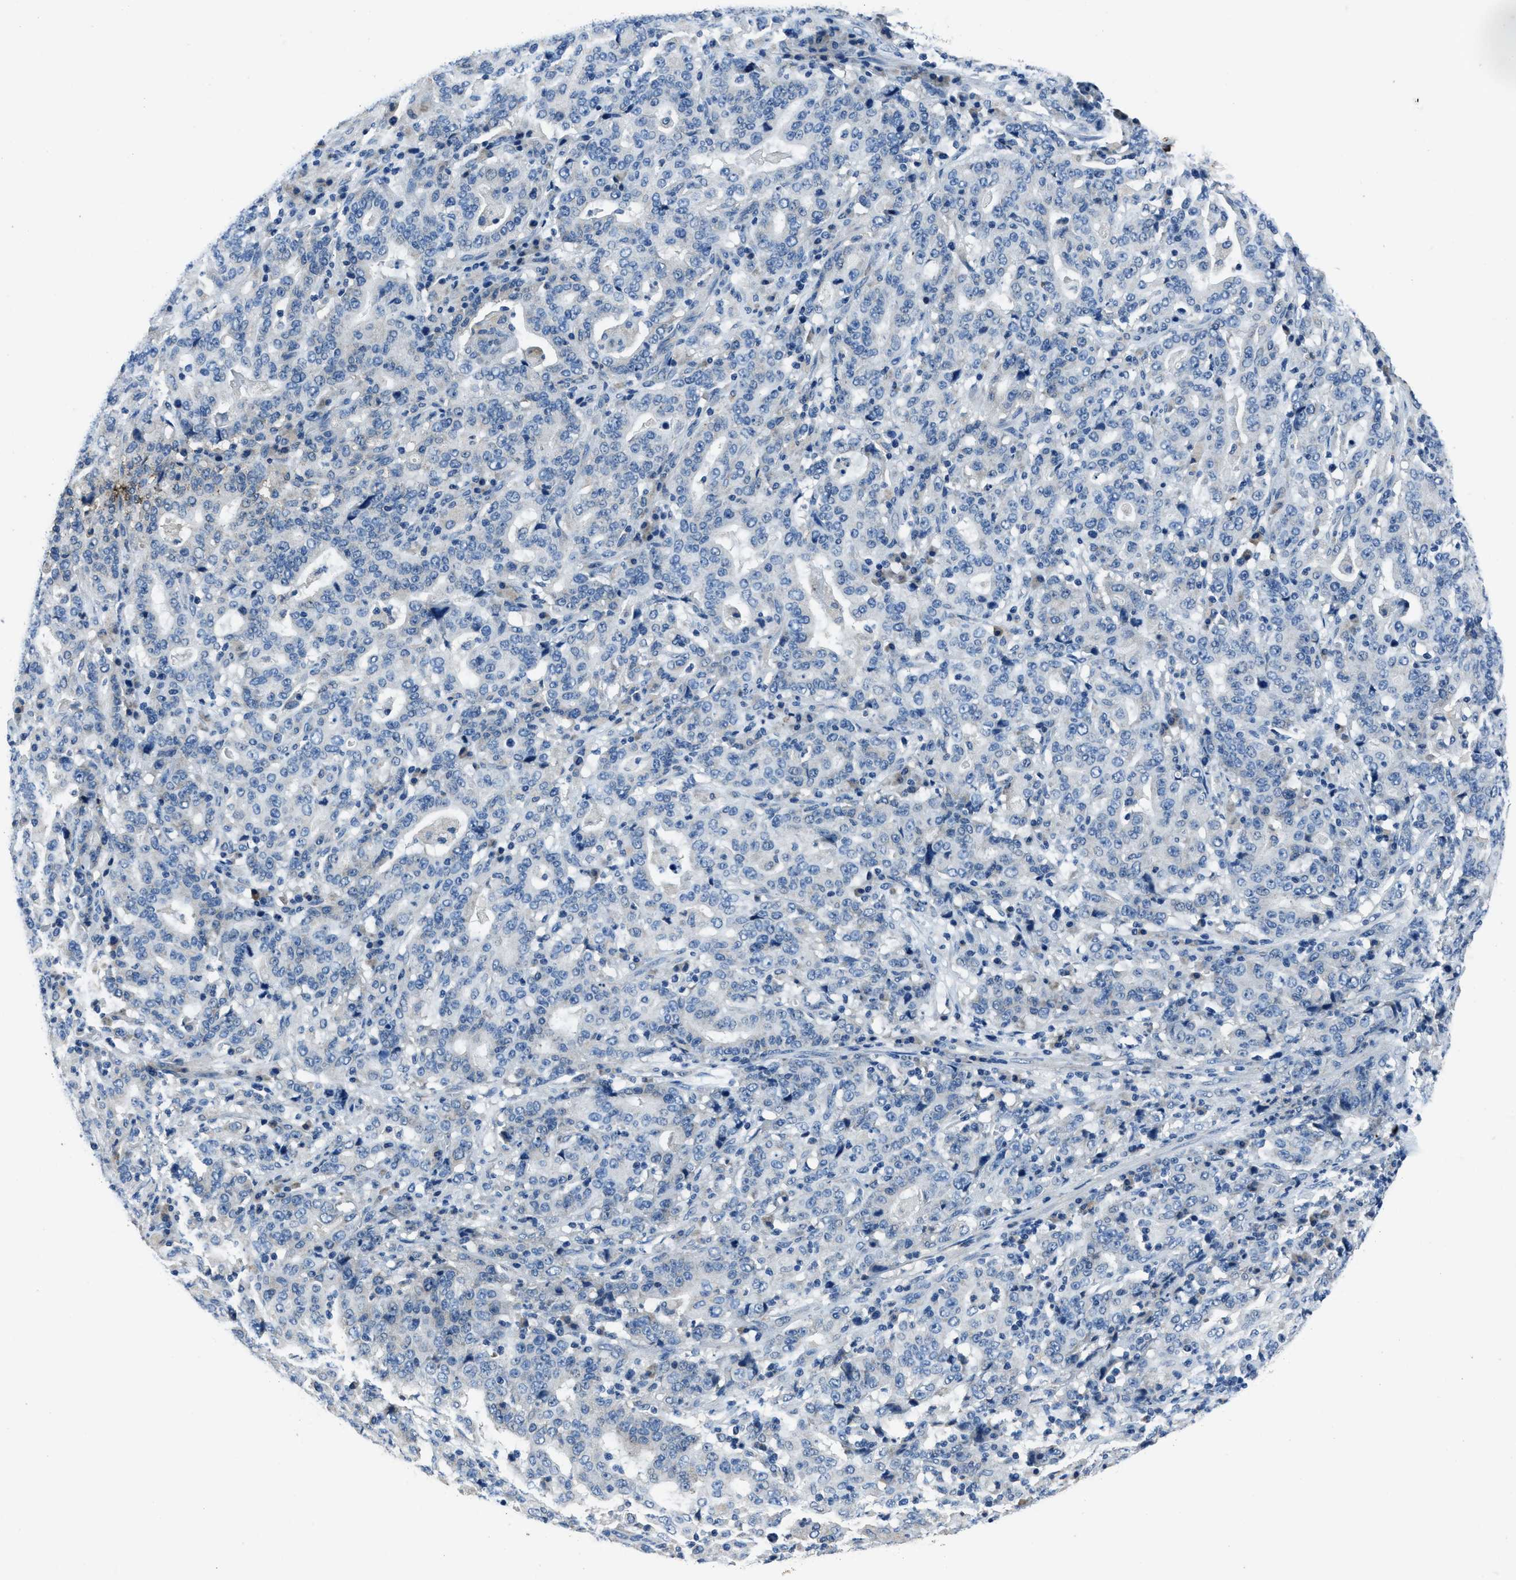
{"staining": {"intensity": "negative", "quantity": "none", "location": "none"}, "tissue": "stomach cancer", "cell_type": "Tumor cells", "image_type": "cancer", "snomed": [{"axis": "morphology", "description": "Normal tissue, NOS"}, {"axis": "morphology", "description": "Adenocarcinoma, NOS"}, {"axis": "topography", "description": "Stomach, upper"}, {"axis": "topography", "description": "Stomach"}], "caption": "Immunohistochemistry (IHC) of human stomach adenocarcinoma demonstrates no staining in tumor cells.", "gene": "ADAM2", "patient": {"sex": "male", "age": 59}}